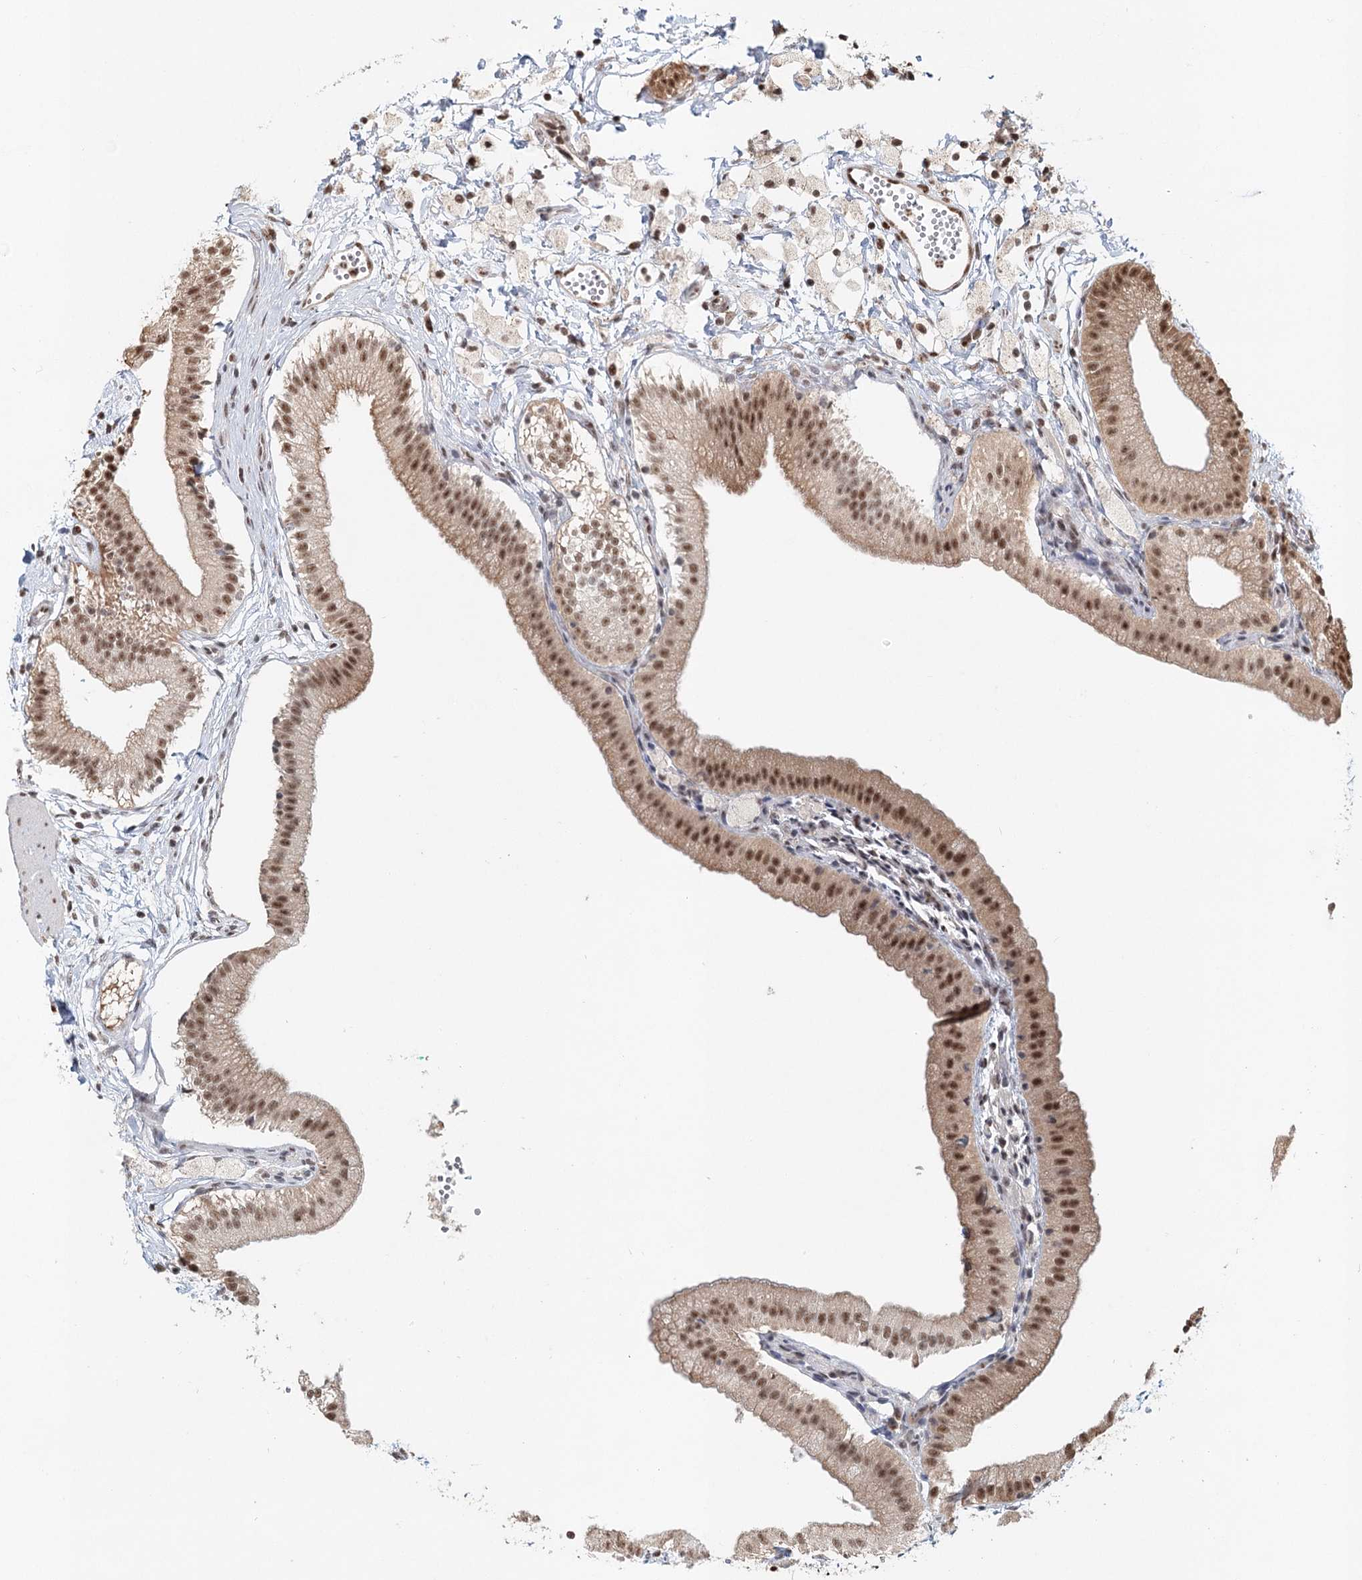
{"staining": {"intensity": "strong", "quantity": ">75%", "location": "cytoplasmic/membranous,nuclear"}, "tissue": "gallbladder", "cell_type": "Glandular cells", "image_type": "normal", "snomed": [{"axis": "morphology", "description": "Normal tissue, NOS"}, {"axis": "topography", "description": "Gallbladder"}], "caption": "About >75% of glandular cells in normal gallbladder show strong cytoplasmic/membranous,nuclear protein staining as visualized by brown immunohistochemical staining.", "gene": "GPALPP1", "patient": {"sex": "male", "age": 55}}